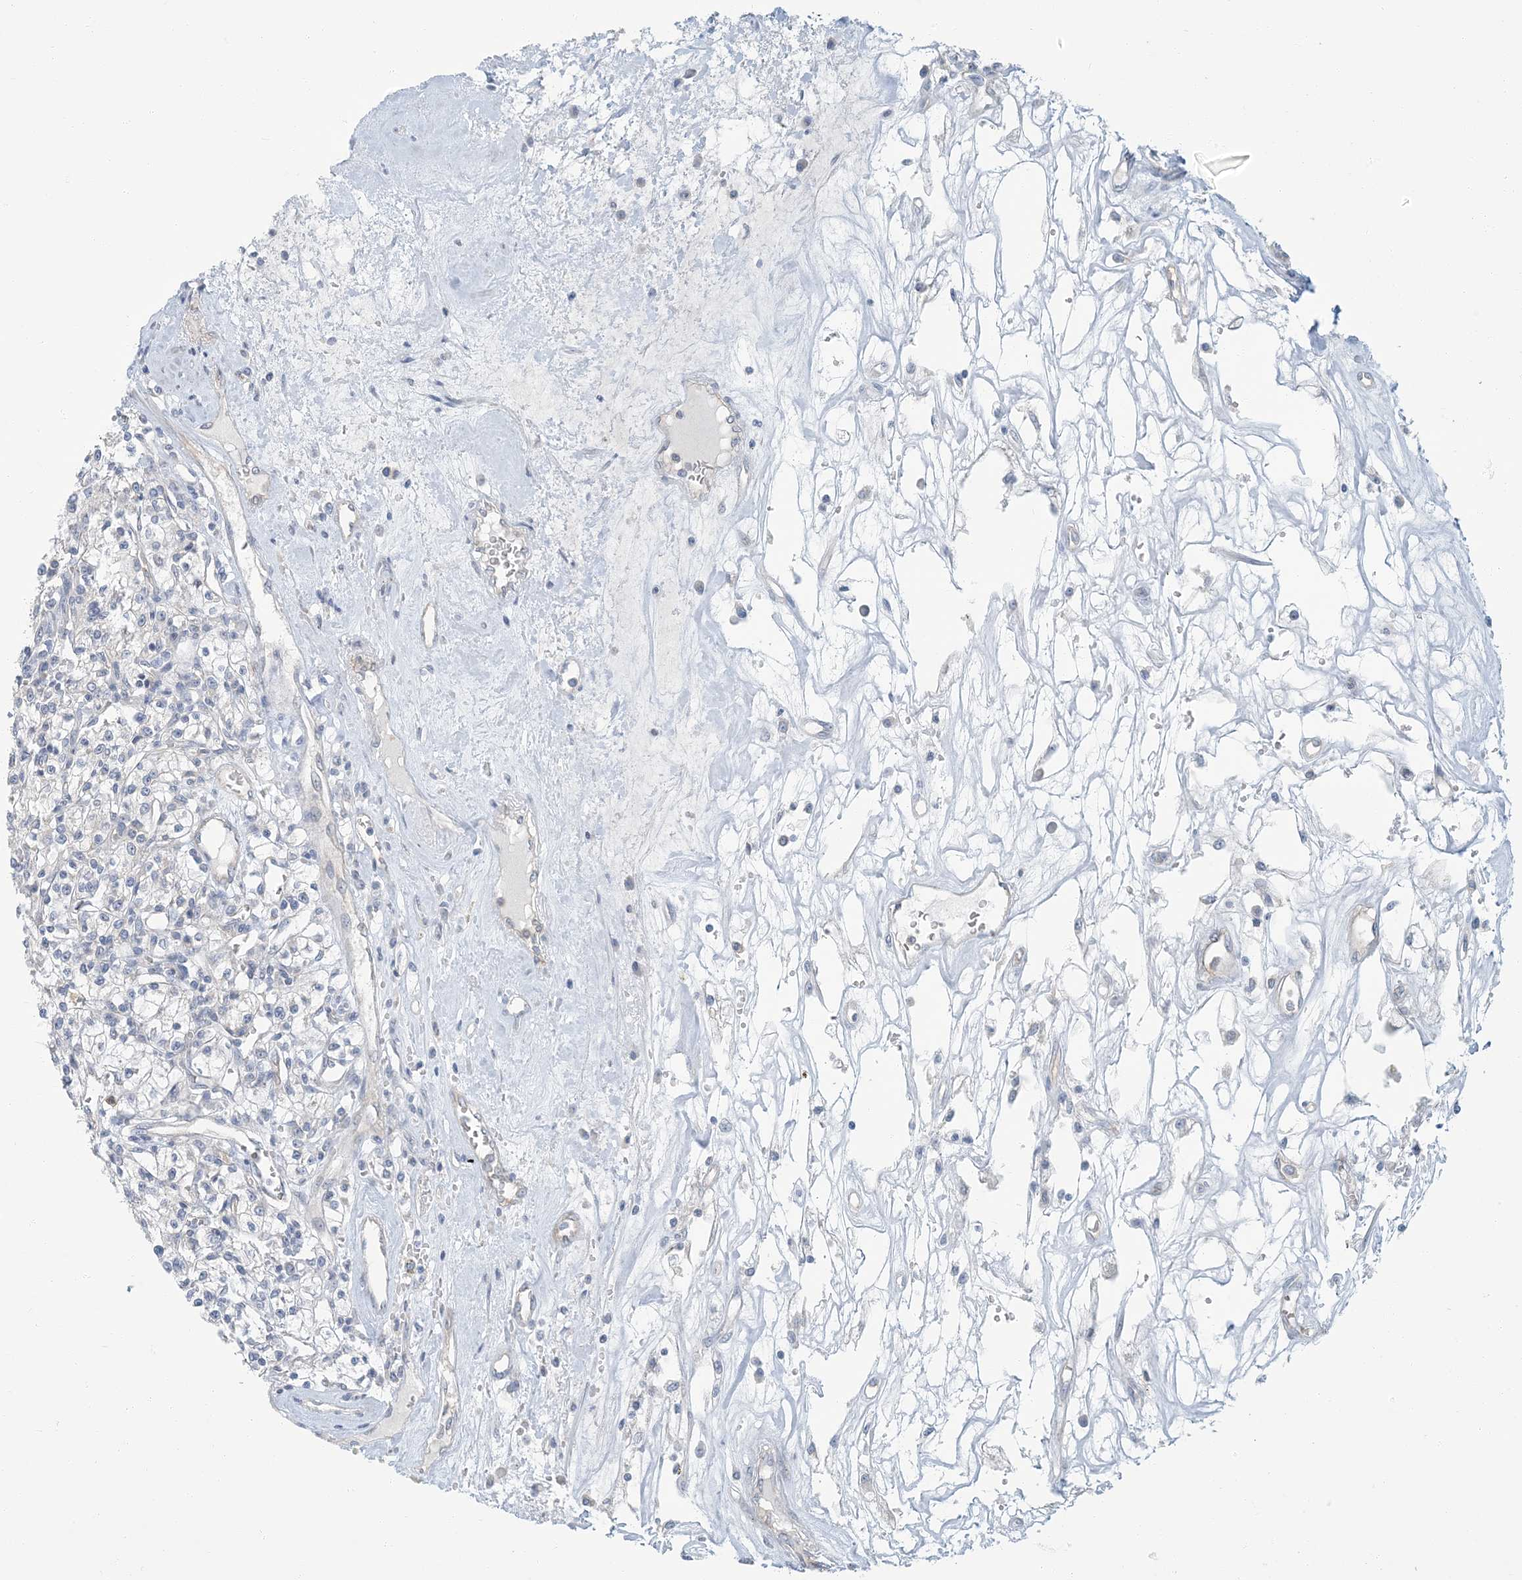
{"staining": {"intensity": "negative", "quantity": "none", "location": "none"}, "tissue": "renal cancer", "cell_type": "Tumor cells", "image_type": "cancer", "snomed": [{"axis": "morphology", "description": "Adenocarcinoma, NOS"}, {"axis": "topography", "description": "Kidney"}], "caption": "A high-resolution image shows immunohistochemistry (IHC) staining of renal cancer (adenocarcinoma), which displays no significant staining in tumor cells.", "gene": "EPHA4", "patient": {"sex": "female", "age": 59}}